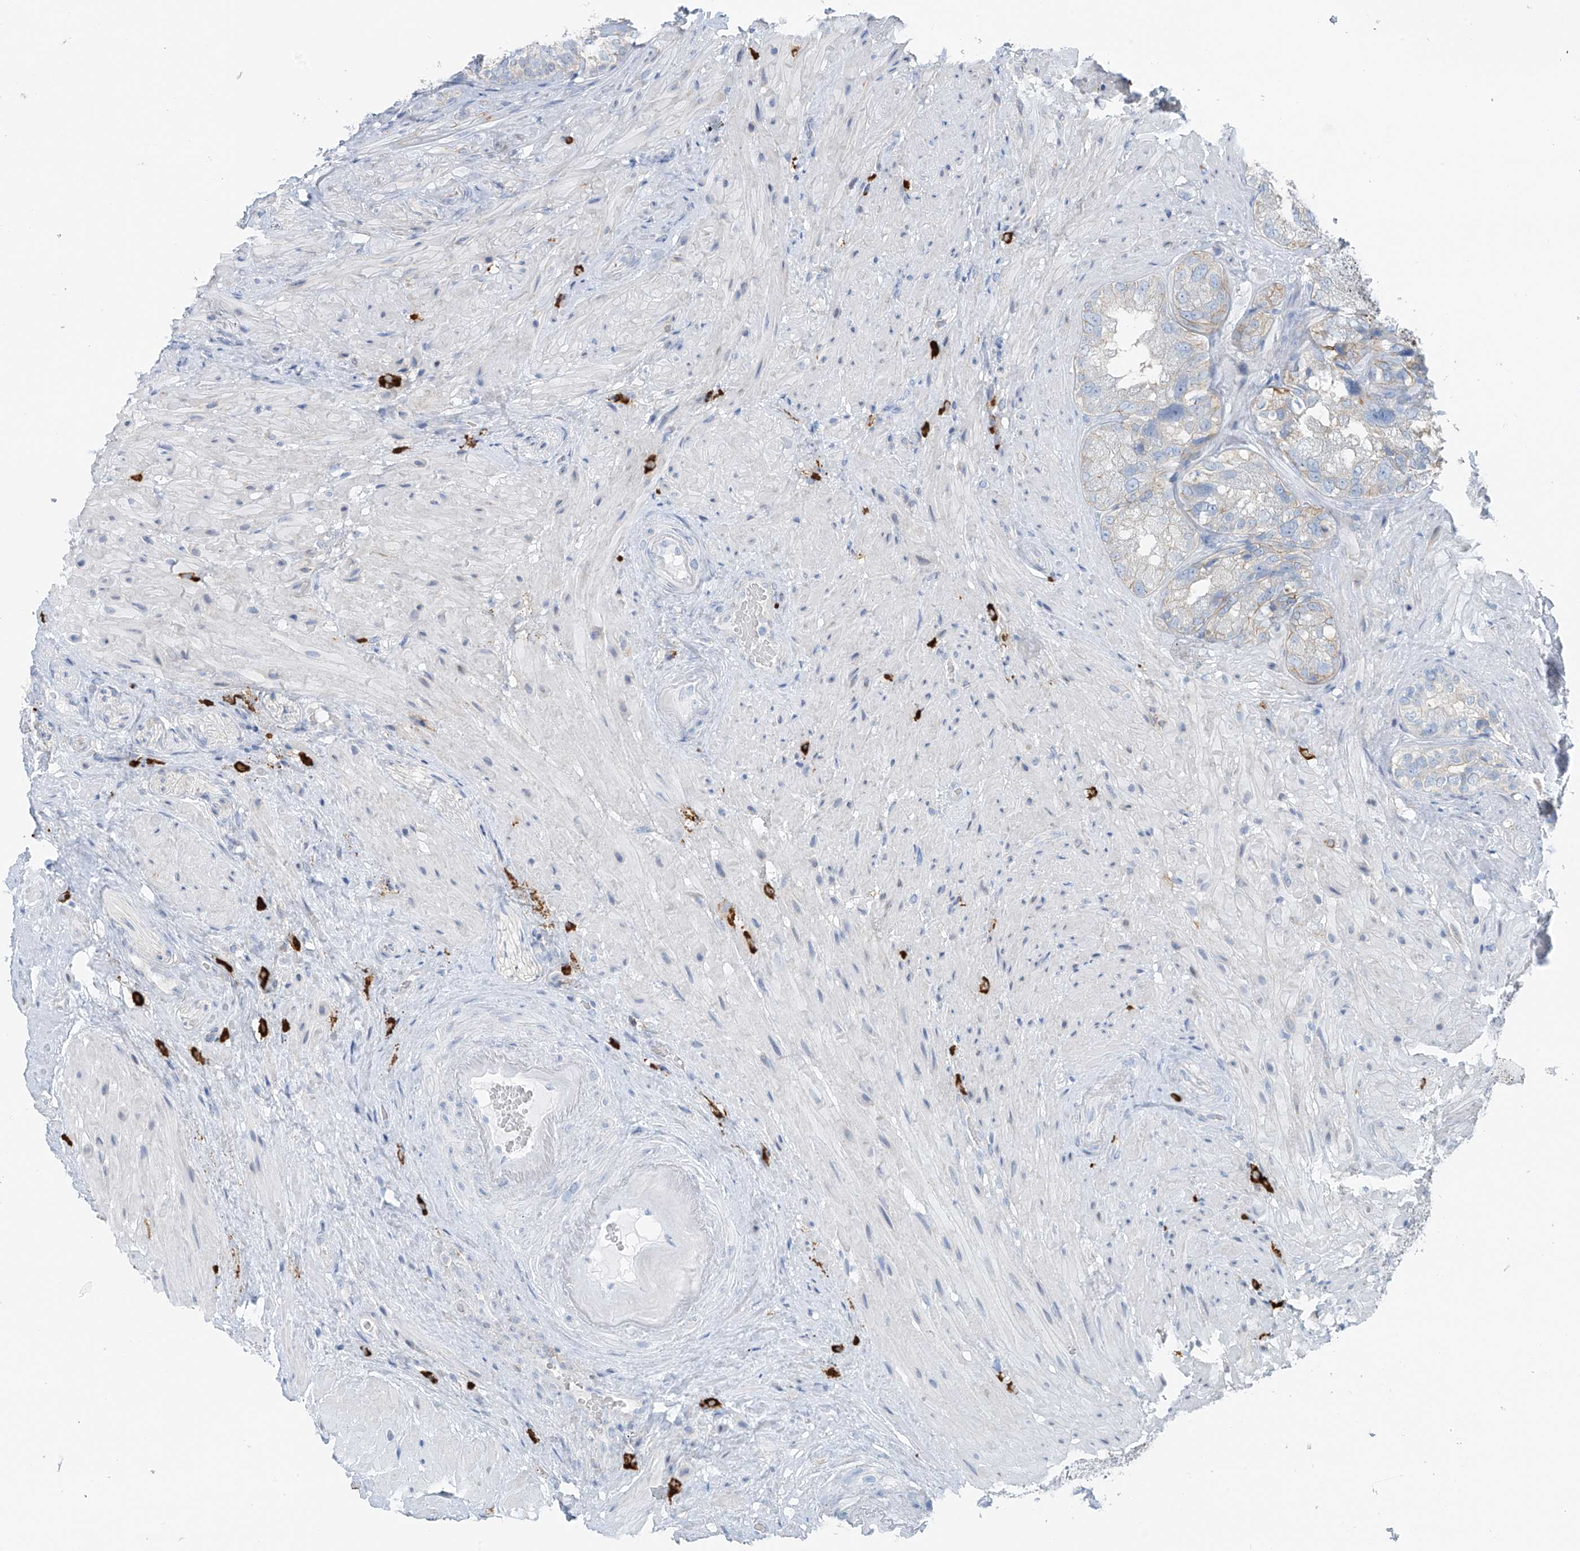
{"staining": {"intensity": "negative", "quantity": "none", "location": "none"}, "tissue": "seminal vesicle", "cell_type": "Glandular cells", "image_type": "normal", "snomed": [{"axis": "morphology", "description": "Normal tissue, NOS"}, {"axis": "topography", "description": "Seminal veicle"}, {"axis": "topography", "description": "Peripheral nerve tissue"}], "caption": "The micrograph reveals no staining of glandular cells in unremarkable seminal vesicle. (DAB (3,3'-diaminobenzidine) immunohistochemistry with hematoxylin counter stain).", "gene": "POMGNT2", "patient": {"sex": "male", "age": 63}}